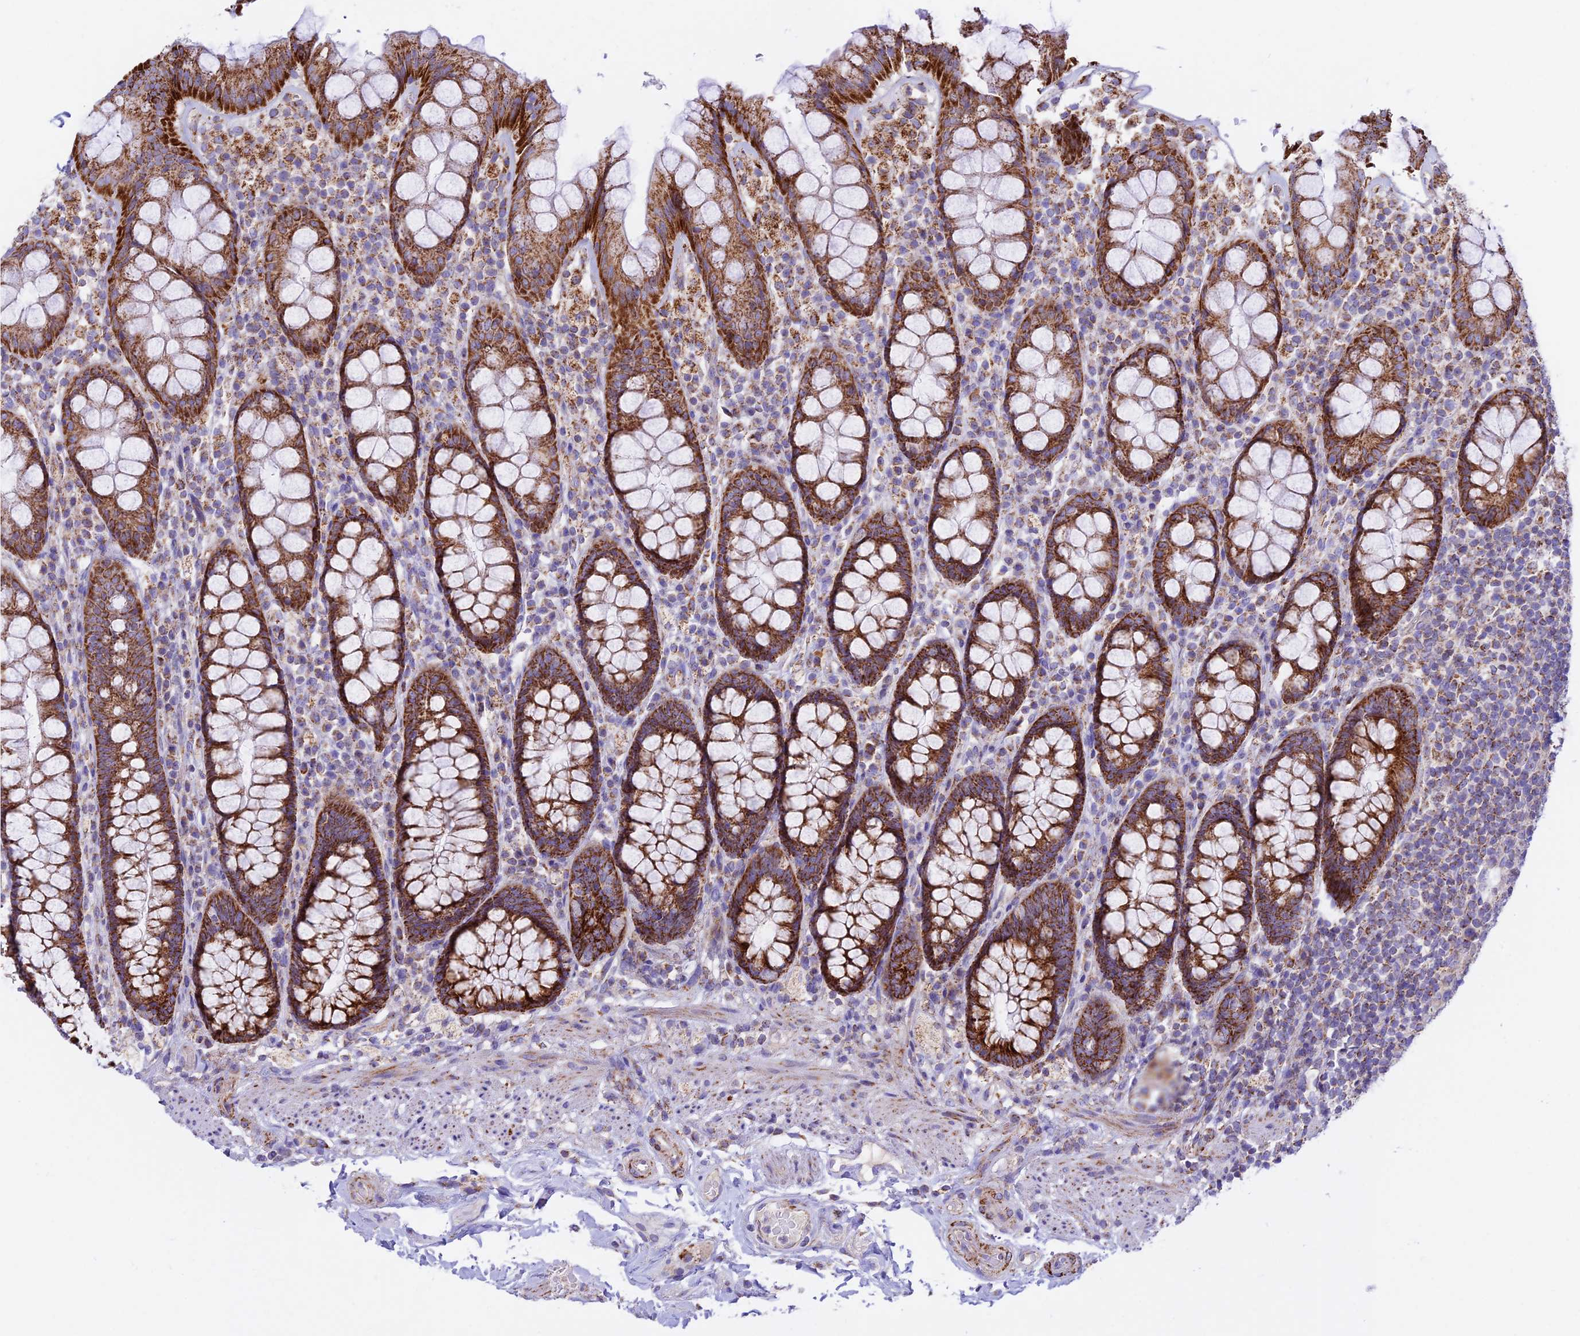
{"staining": {"intensity": "strong", "quantity": ">75%", "location": "cytoplasmic/membranous"}, "tissue": "rectum", "cell_type": "Glandular cells", "image_type": "normal", "snomed": [{"axis": "morphology", "description": "Normal tissue, NOS"}, {"axis": "topography", "description": "Rectum"}], "caption": "Immunohistochemical staining of unremarkable human rectum demonstrates high levels of strong cytoplasmic/membranous staining in about >75% of glandular cells. (IHC, brightfield microscopy, high magnification).", "gene": "HSDL2", "patient": {"sex": "male", "age": 83}}